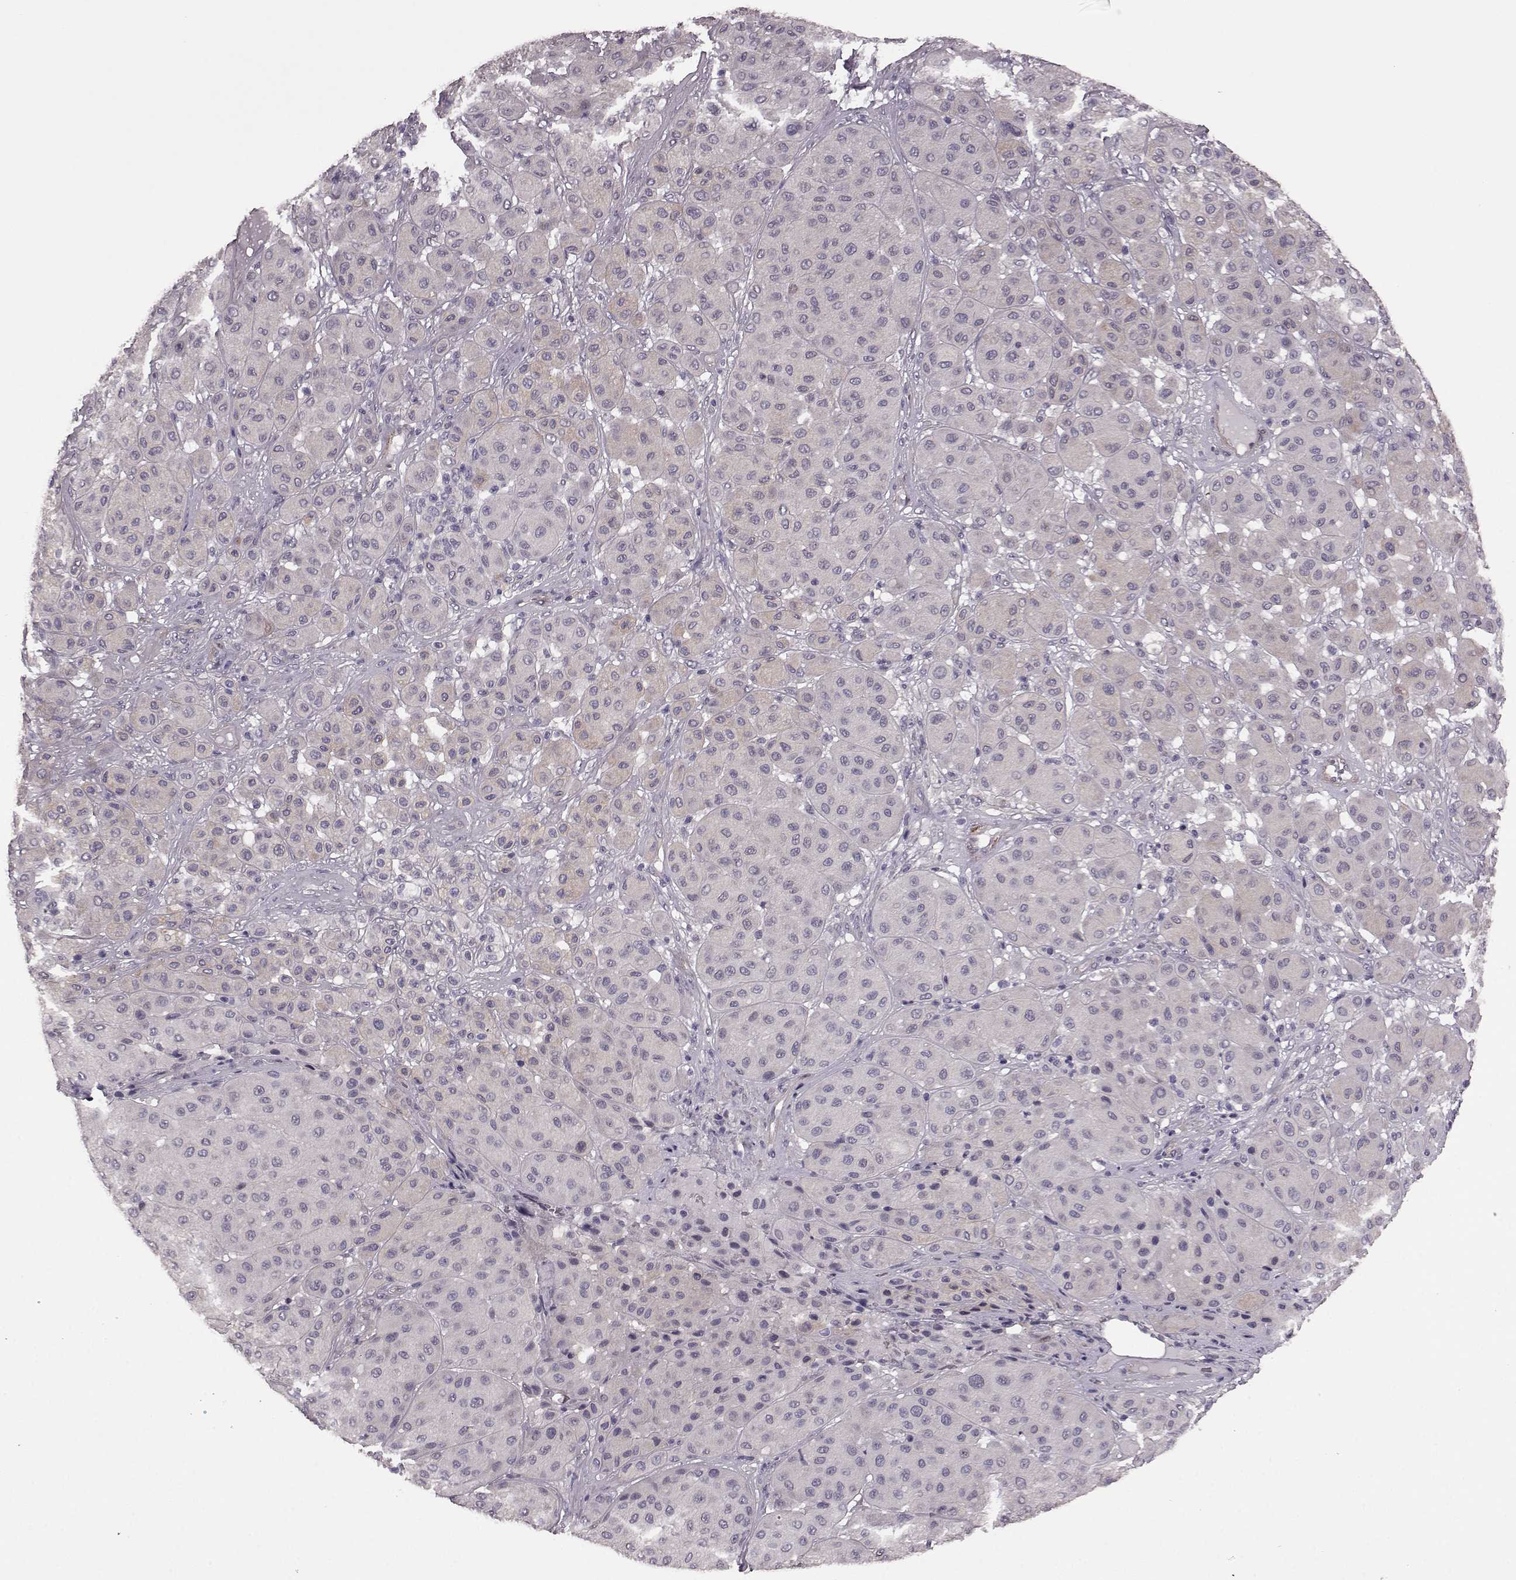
{"staining": {"intensity": "negative", "quantity": "none", "location": "none"}, "tissue": "melanoma", "cell_type": "Tumor cells", "image_type": "cancer", "snomed": [{"axis": "morphology", "description": "Malignant melanoma, Metastatic site"}, {"axis": "topography", "description": "Smooth muscle"}], "caption": "A photomicrograph of melanoma stained for a protein exhibits no brown staining in tumor cells.", "gene": "GRK1", "patient": {"sex": "male", "age": 41}}